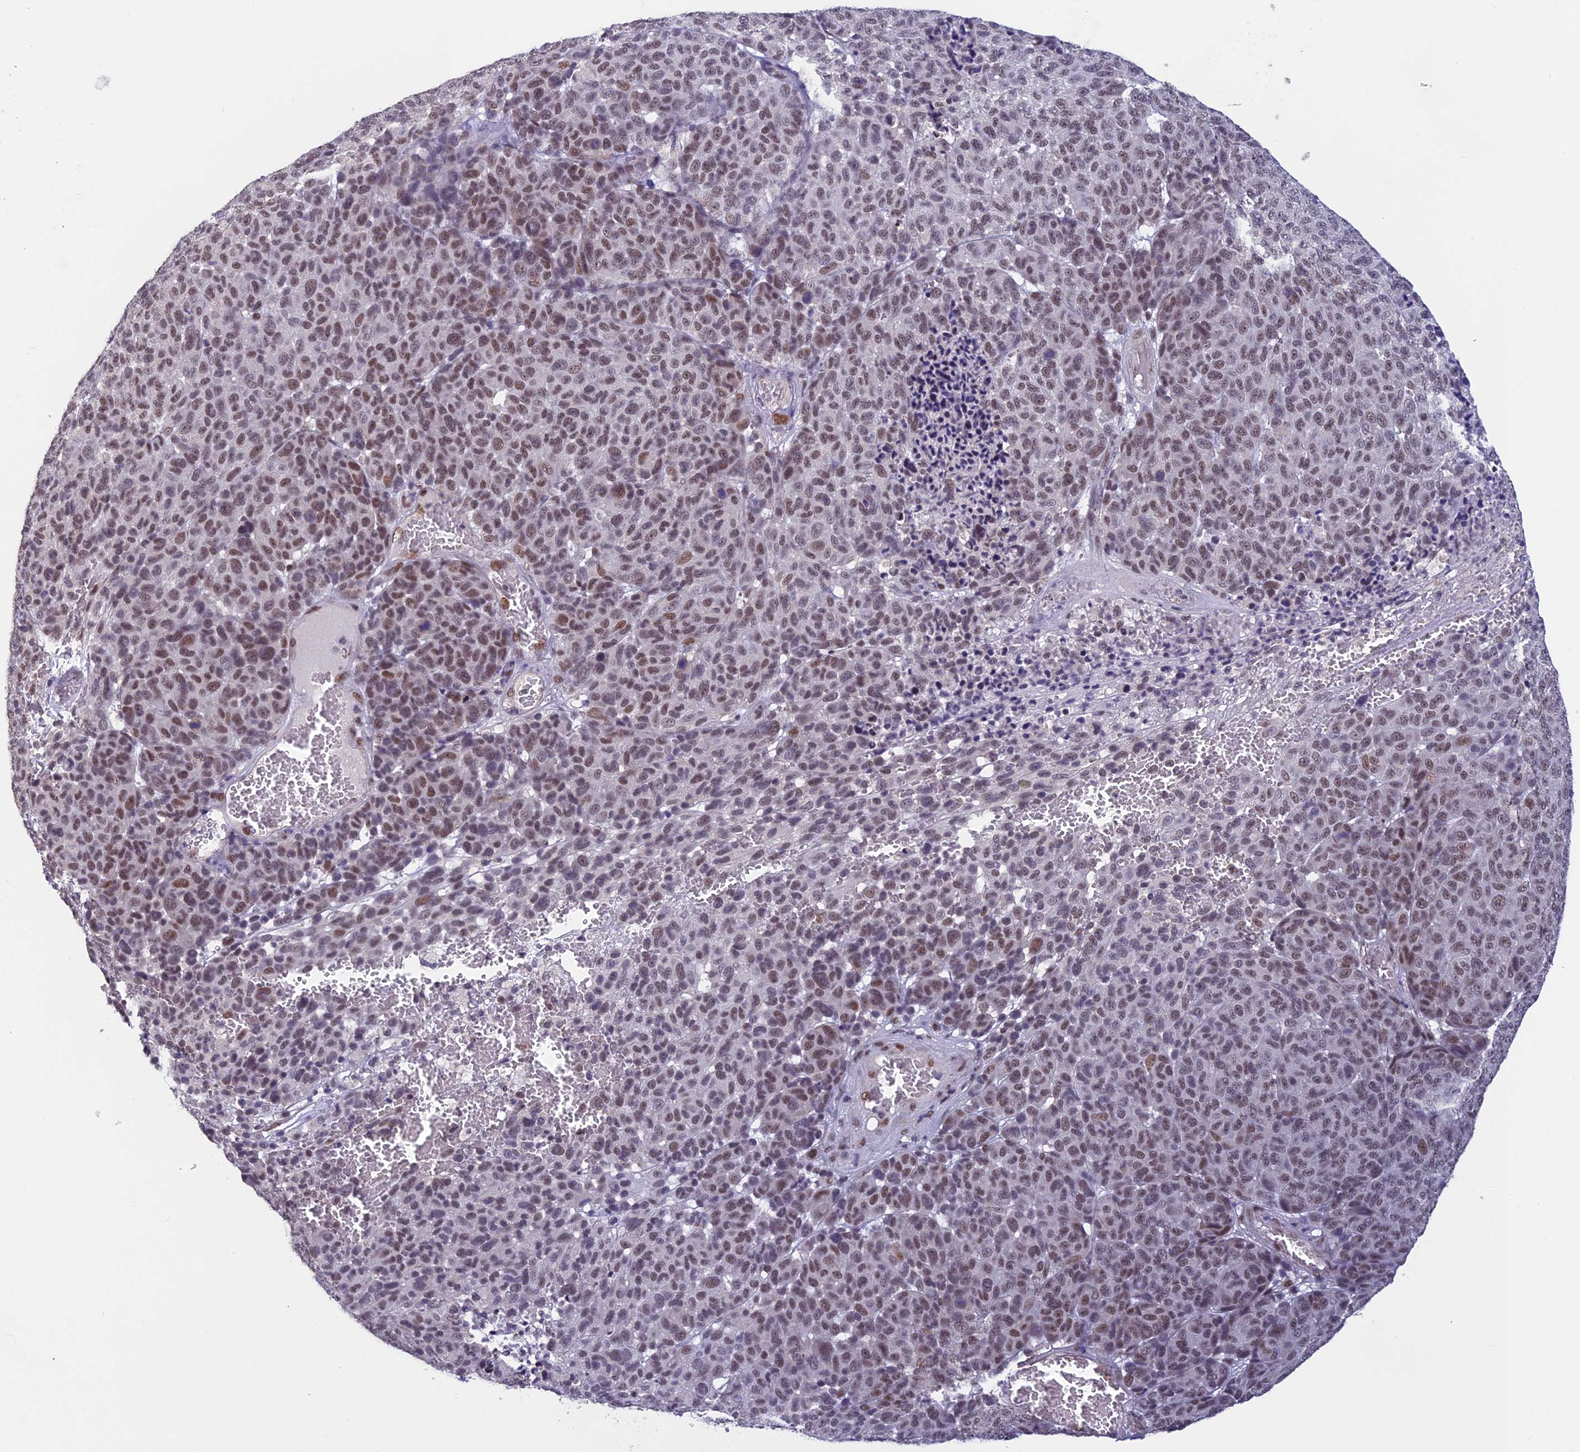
{"staining": {"intensity": "moderate", "quantity": ">75%", "location": "nuclear"}, "tissue": "melanoma", "cell_type": "Tumor cells", "image_type": "cancer", "snomed": [{"axis": "morphology", "description": "Malignant melanoma, NOS"}, {"axis": "topography", "description": "Skin"}], "caption": "The photomicrograph reveals a brown stain indicating the presence of a protein in the nuclear of tumor cells in malignant melanoma.", "gene": "RNF40", "patient": {"sex": "male", "age": 49}}